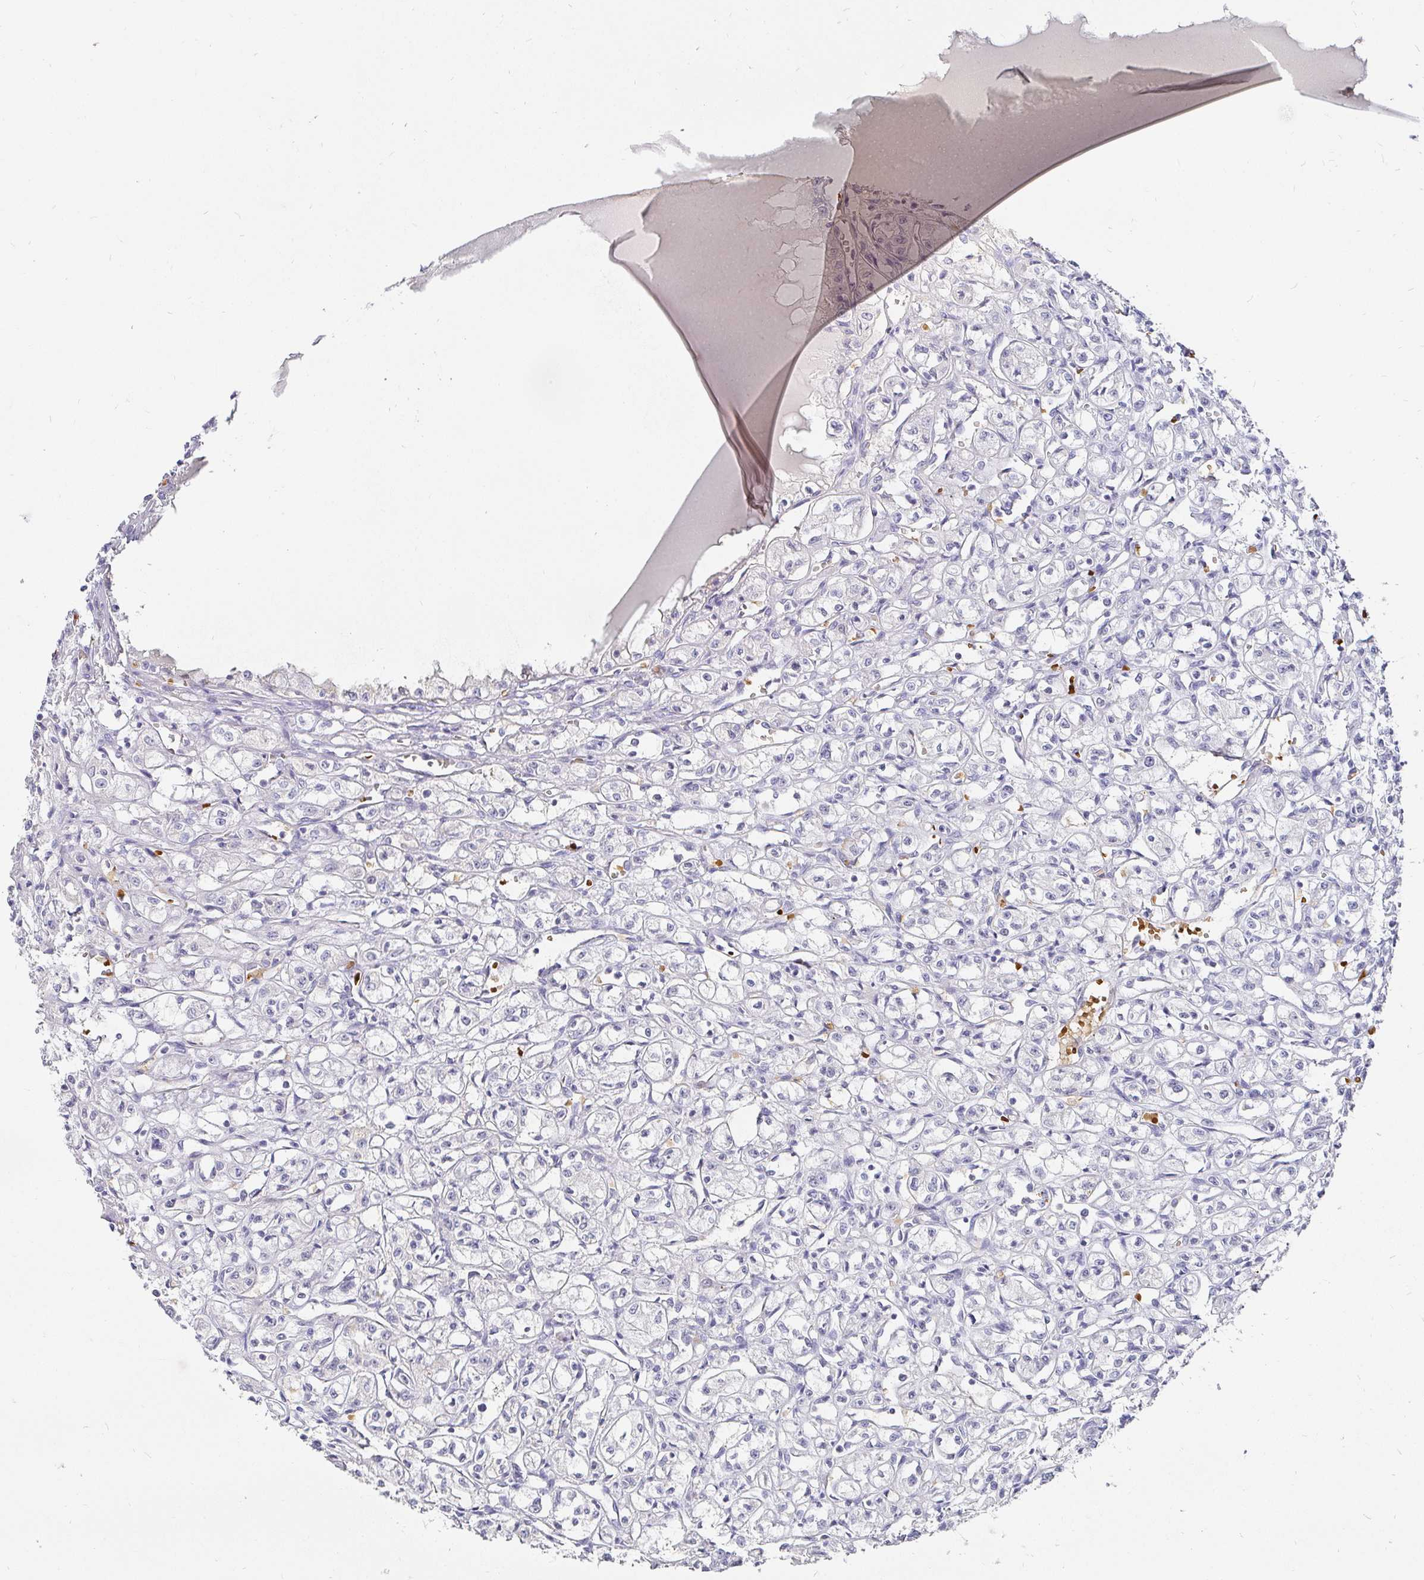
{"staining": {"intensity": "negative", "quantity": "none", "location": "none"}, "tissue": "renal cancer", "cell_type": "Tumor cells", "image_type": "cancer", "snomed": [{"axis": "morphology", "description": "Adenocarcinoma, NOS"}, {"axis": "topography", "description": "Kidney"}], "caption": "Protein analysis of renal cancer (adenocarcinoma) displays no significant staining in tumor cells.", "gene": "FGF21", "patient": {"sex": "male", "age": 56}}